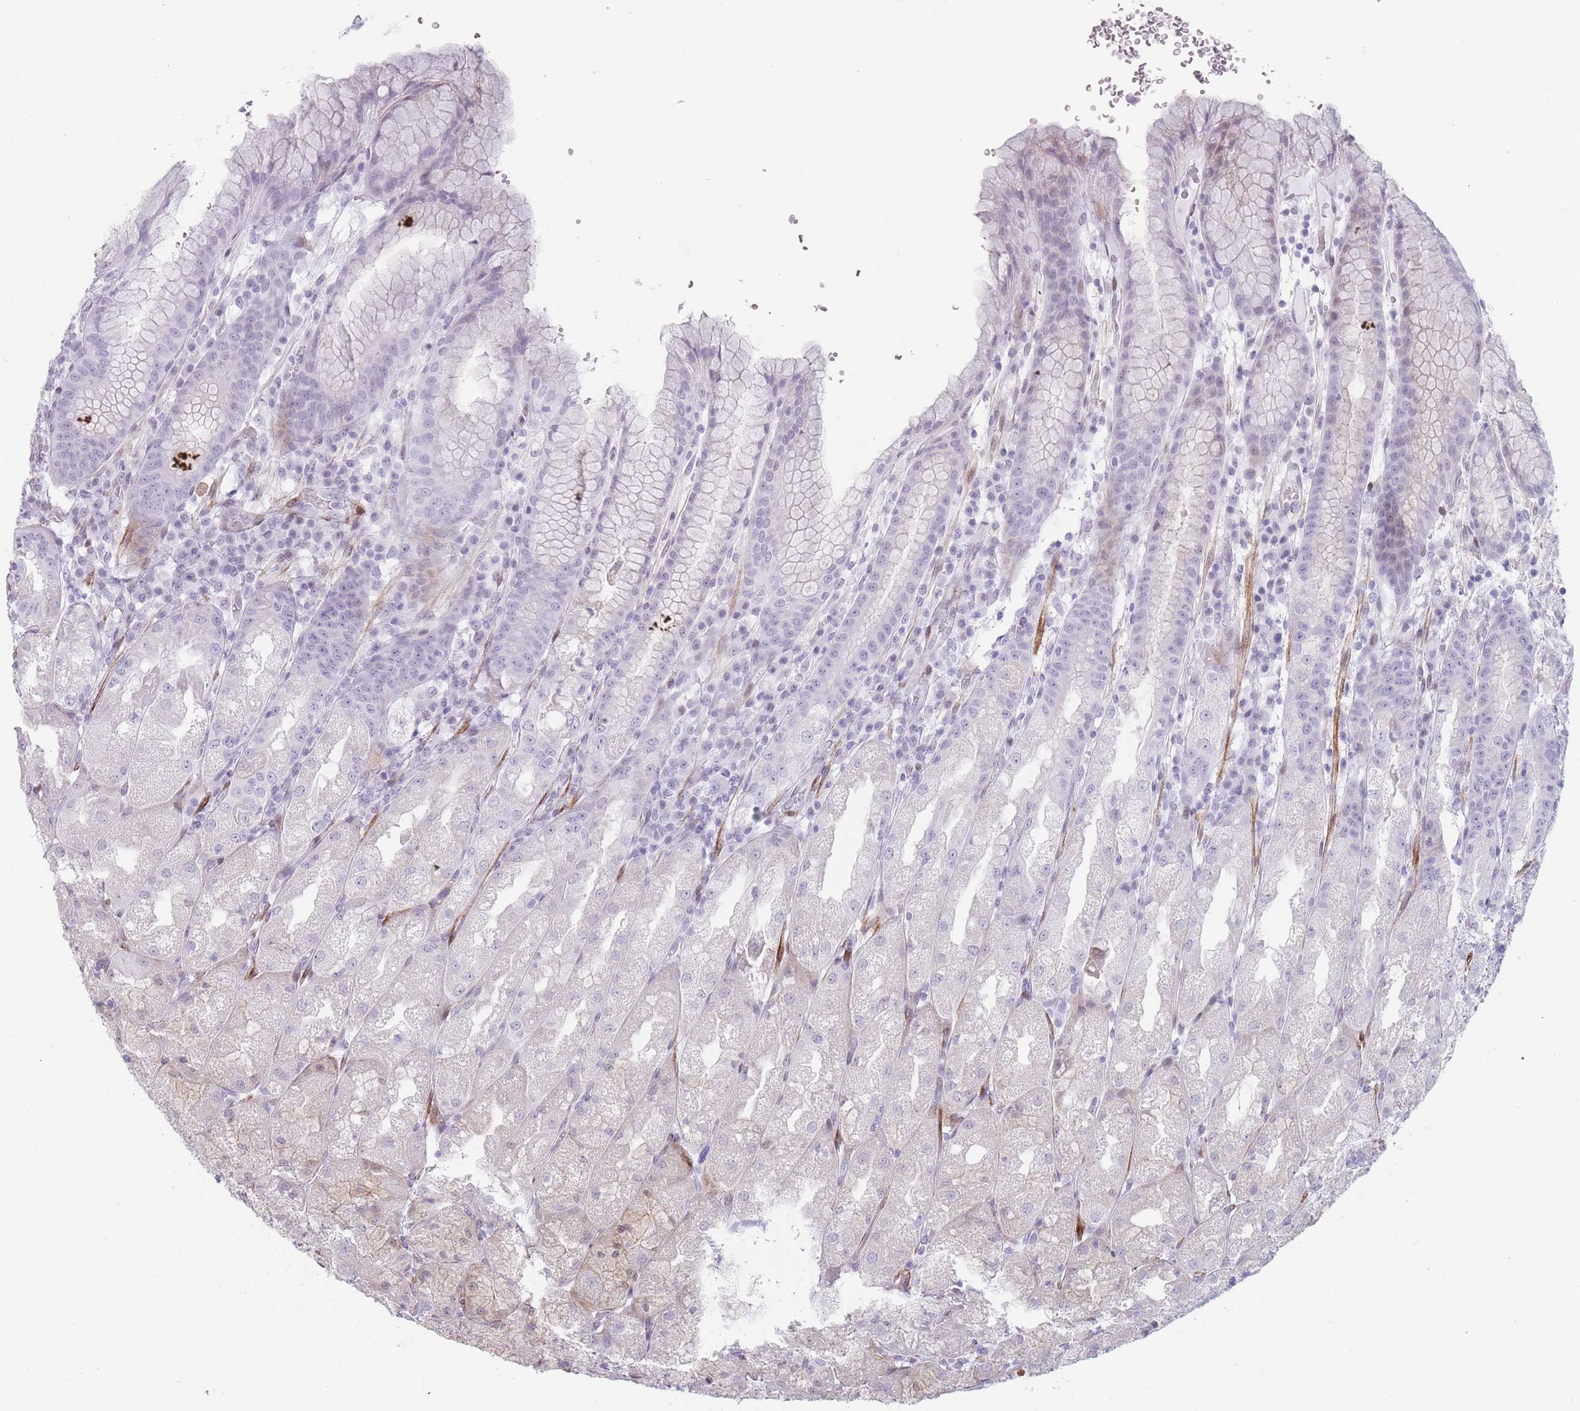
{"staining": {"intensity": "moderate", "quantity": "<25%", "location": "cytoplasmic/membranous"}, "tissue": "stomach", "cell_type": "Glandular cells", "image_type": "normal", "snomed": [{"axis": "morphology", "description": "Normal tissue, NOS"}, {"axis": "topography", "description": "Stomach, upper"}], "caption": "Moderate cytoplasmic/membranous positivity for a protein is identified in about <25% of glandular cells of normal stomach using immunohistochemistry (IHC).", "gene": "IFNA10", "patient": {"sex": "male", "age": 52}}